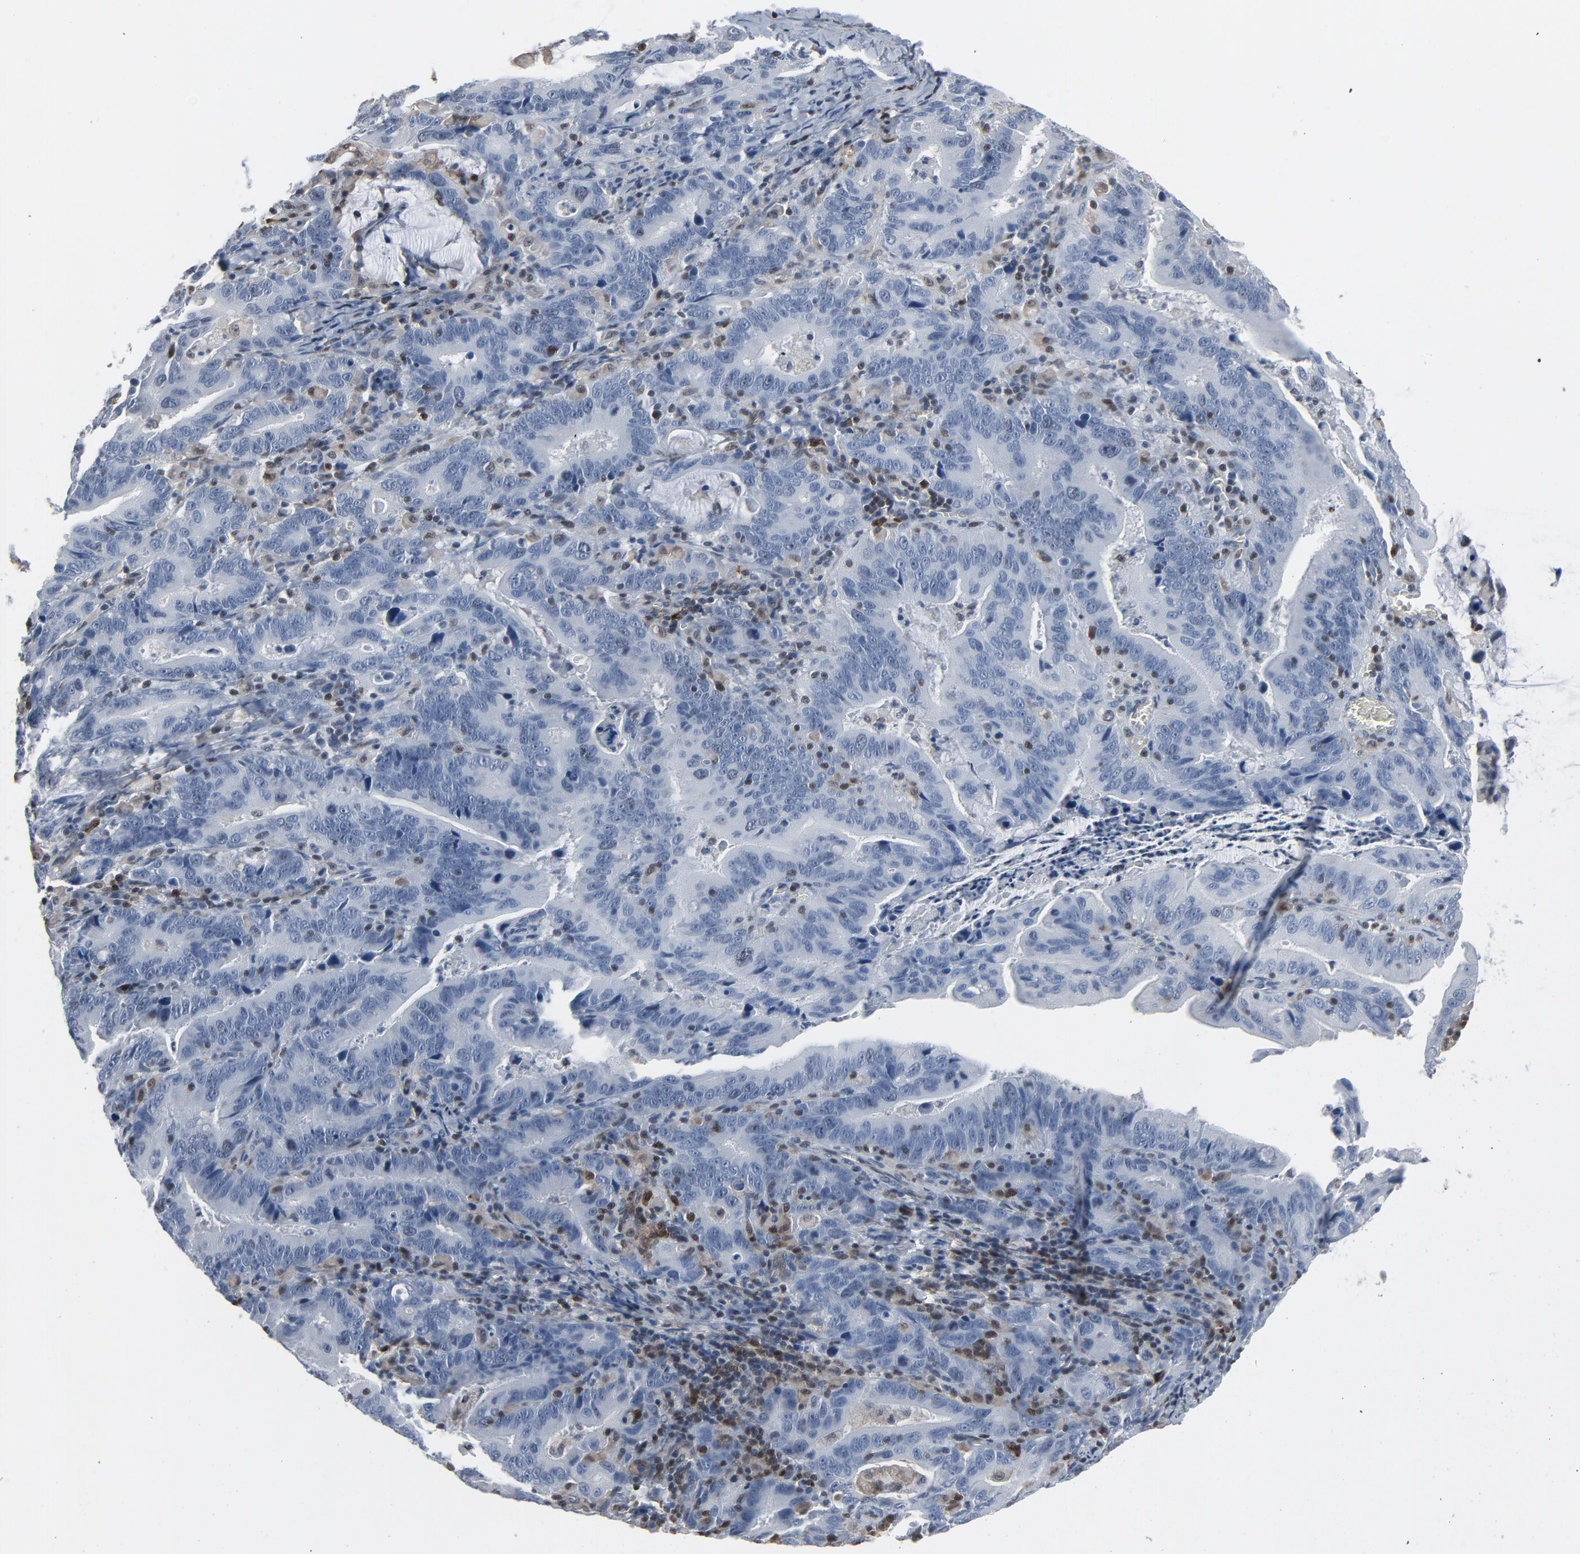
{"staining": {"intensity": "negative", "quantity": "none", "location": "none"}, "tissue": "stomach cancer", "cell_type": "Tumor cells", "image_type": "cancer", "snomed": [{"axis": "morphology", "description": "Adenocarcinoma, NOS"}, {"axis": "topography", "description": "Stomach, upper"}], "caption": "An image of human stomach cancer is negative for staining in tumor cells. (DAB IHC visualized using brightfield microscopy, high magnification).", "gene": "STAT5A", "patient": {"sex": "male", "age": 63}}